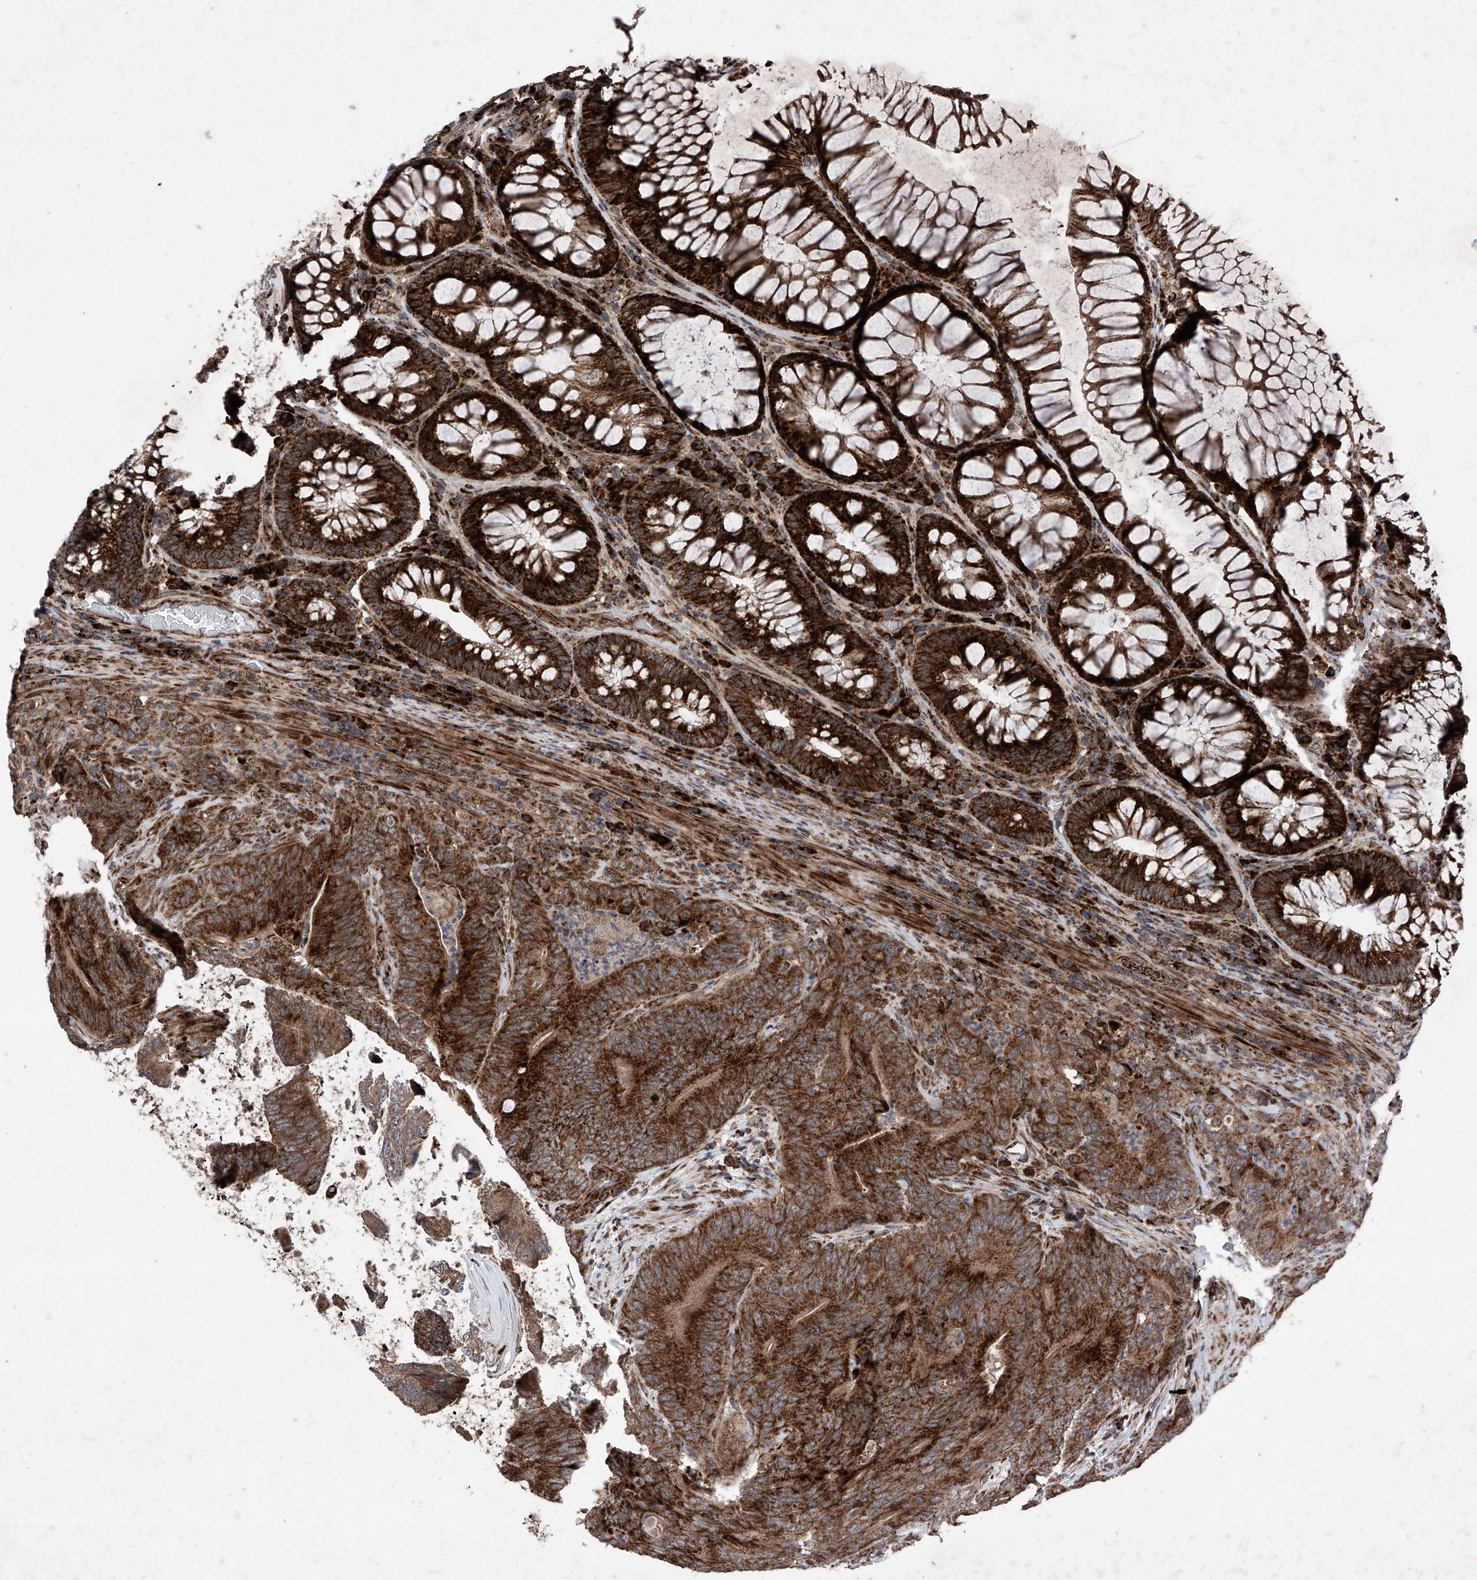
{"staining": {"intensity": "strong", "quantity": ">75%", "location": "cytoplasmic/membranous"}, "tissue": "colorectal cancer", "cell_type": "Tumor cells", "image_type": "cancer", "snomed": [{"axis": "morphology", "description": "Normal tissue, NOS"}, {"axis": "topography", "description": "Colon"}], "caption": "About >75% of tumor cells in colorectal cancer display strong cytoplasmic/membranous protein expression as visualized by brown immunohistochemical staining.", "gene": "DAD1", "patient": {"sex": "female", "age": 82}}